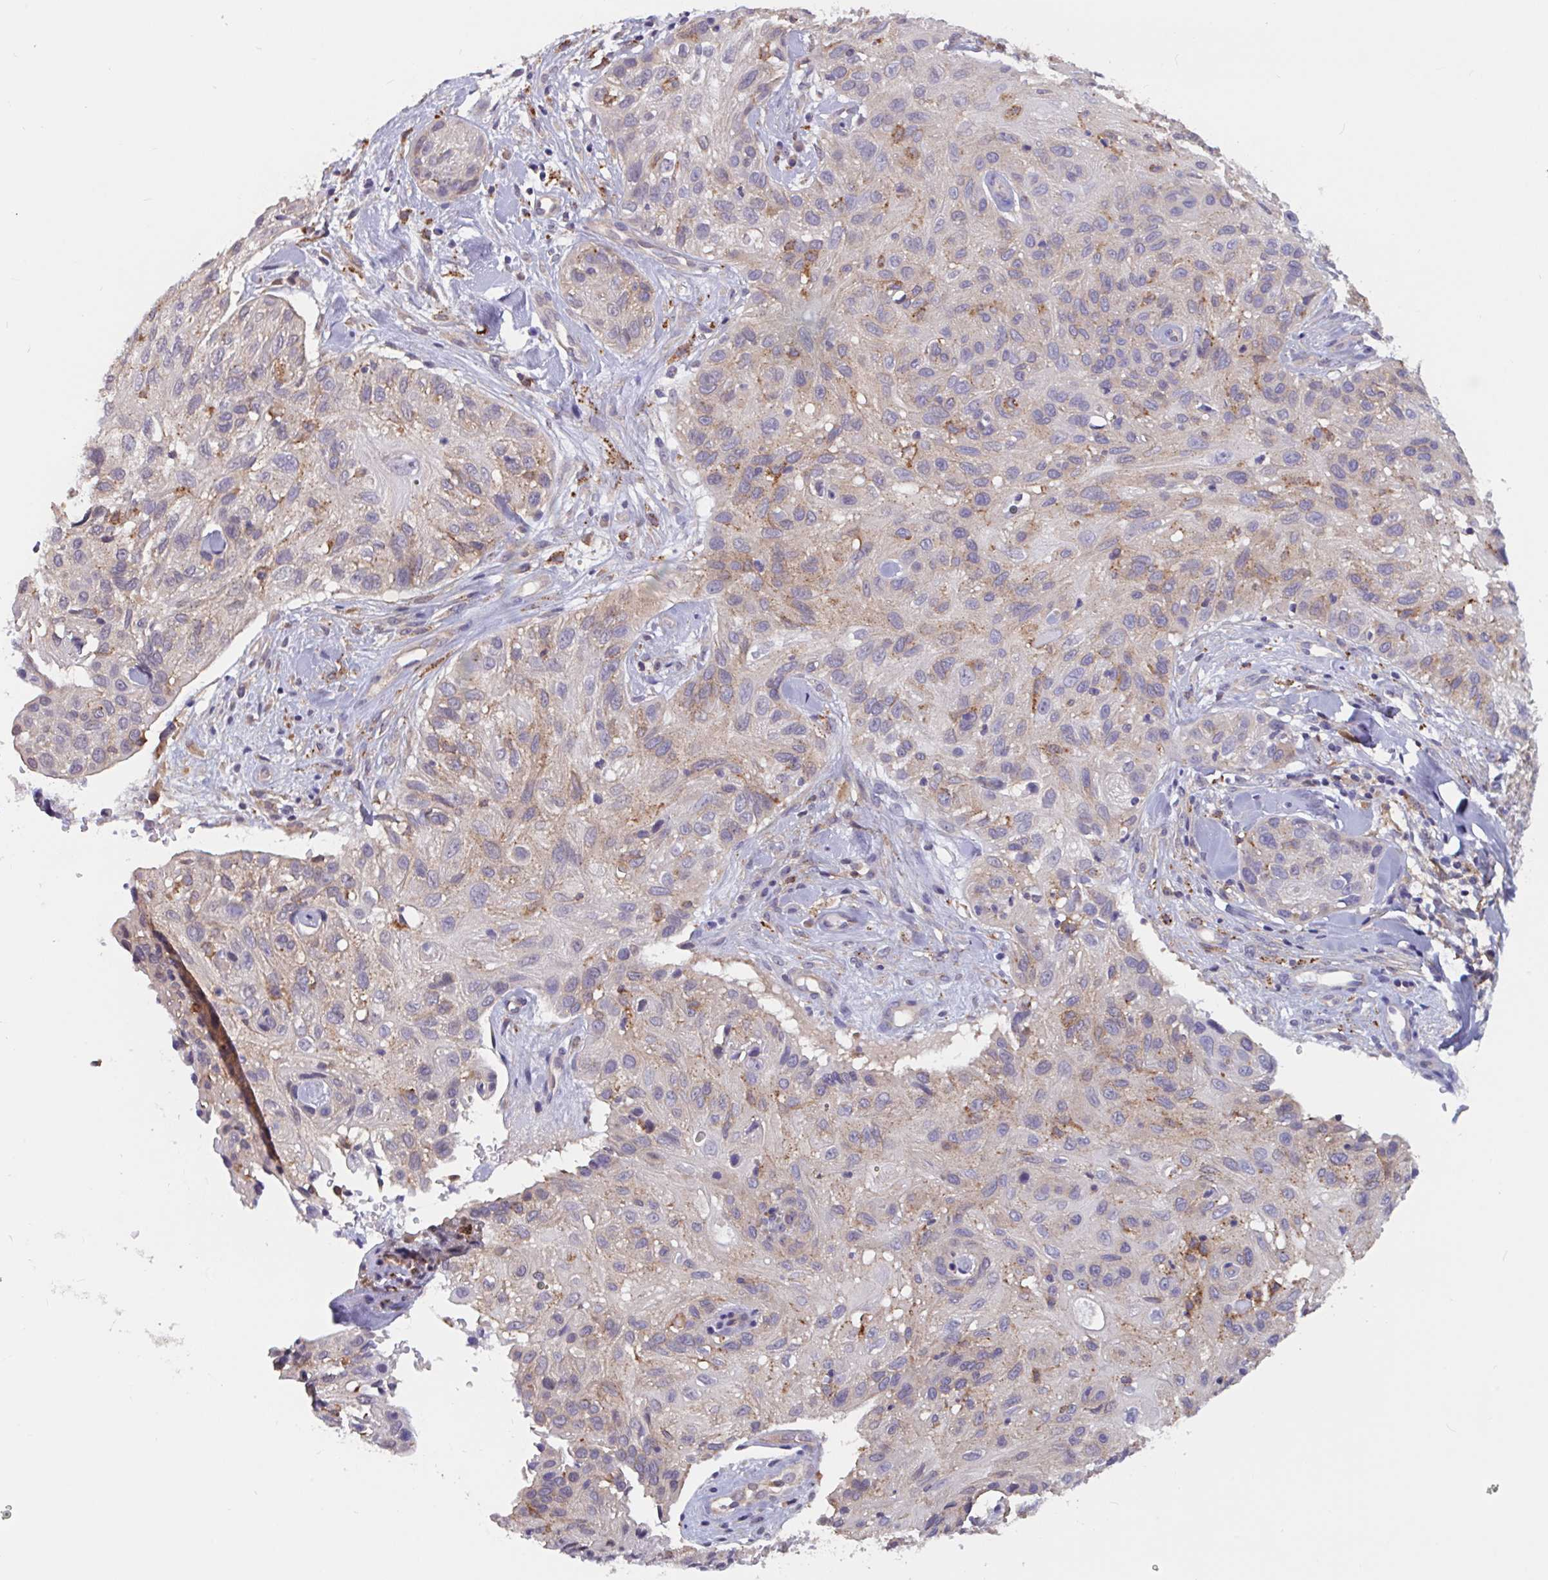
{"staining": {"intensity": "weak", "quantity": "25%-75%", "location": "cytoplasmic/membranous"}, "tissue": "skin cancer", "cell_type": "Tumor cells", "image_type": "cancer", "snomed": [{"axis": "morphology", "description": "Squamous cell carcinoma, NOS"}, {"axis": "topography", "description": "Skin"}], "caption": "Squamous cell carcinoma (skin) stained with IHC displays weak cytoplasmic/membranous staining in about 25%-75% of tumor cells. Nuclei are stained in blue.", "gene": "SNX8", "patient": {"sex": "male", "age": 82}}